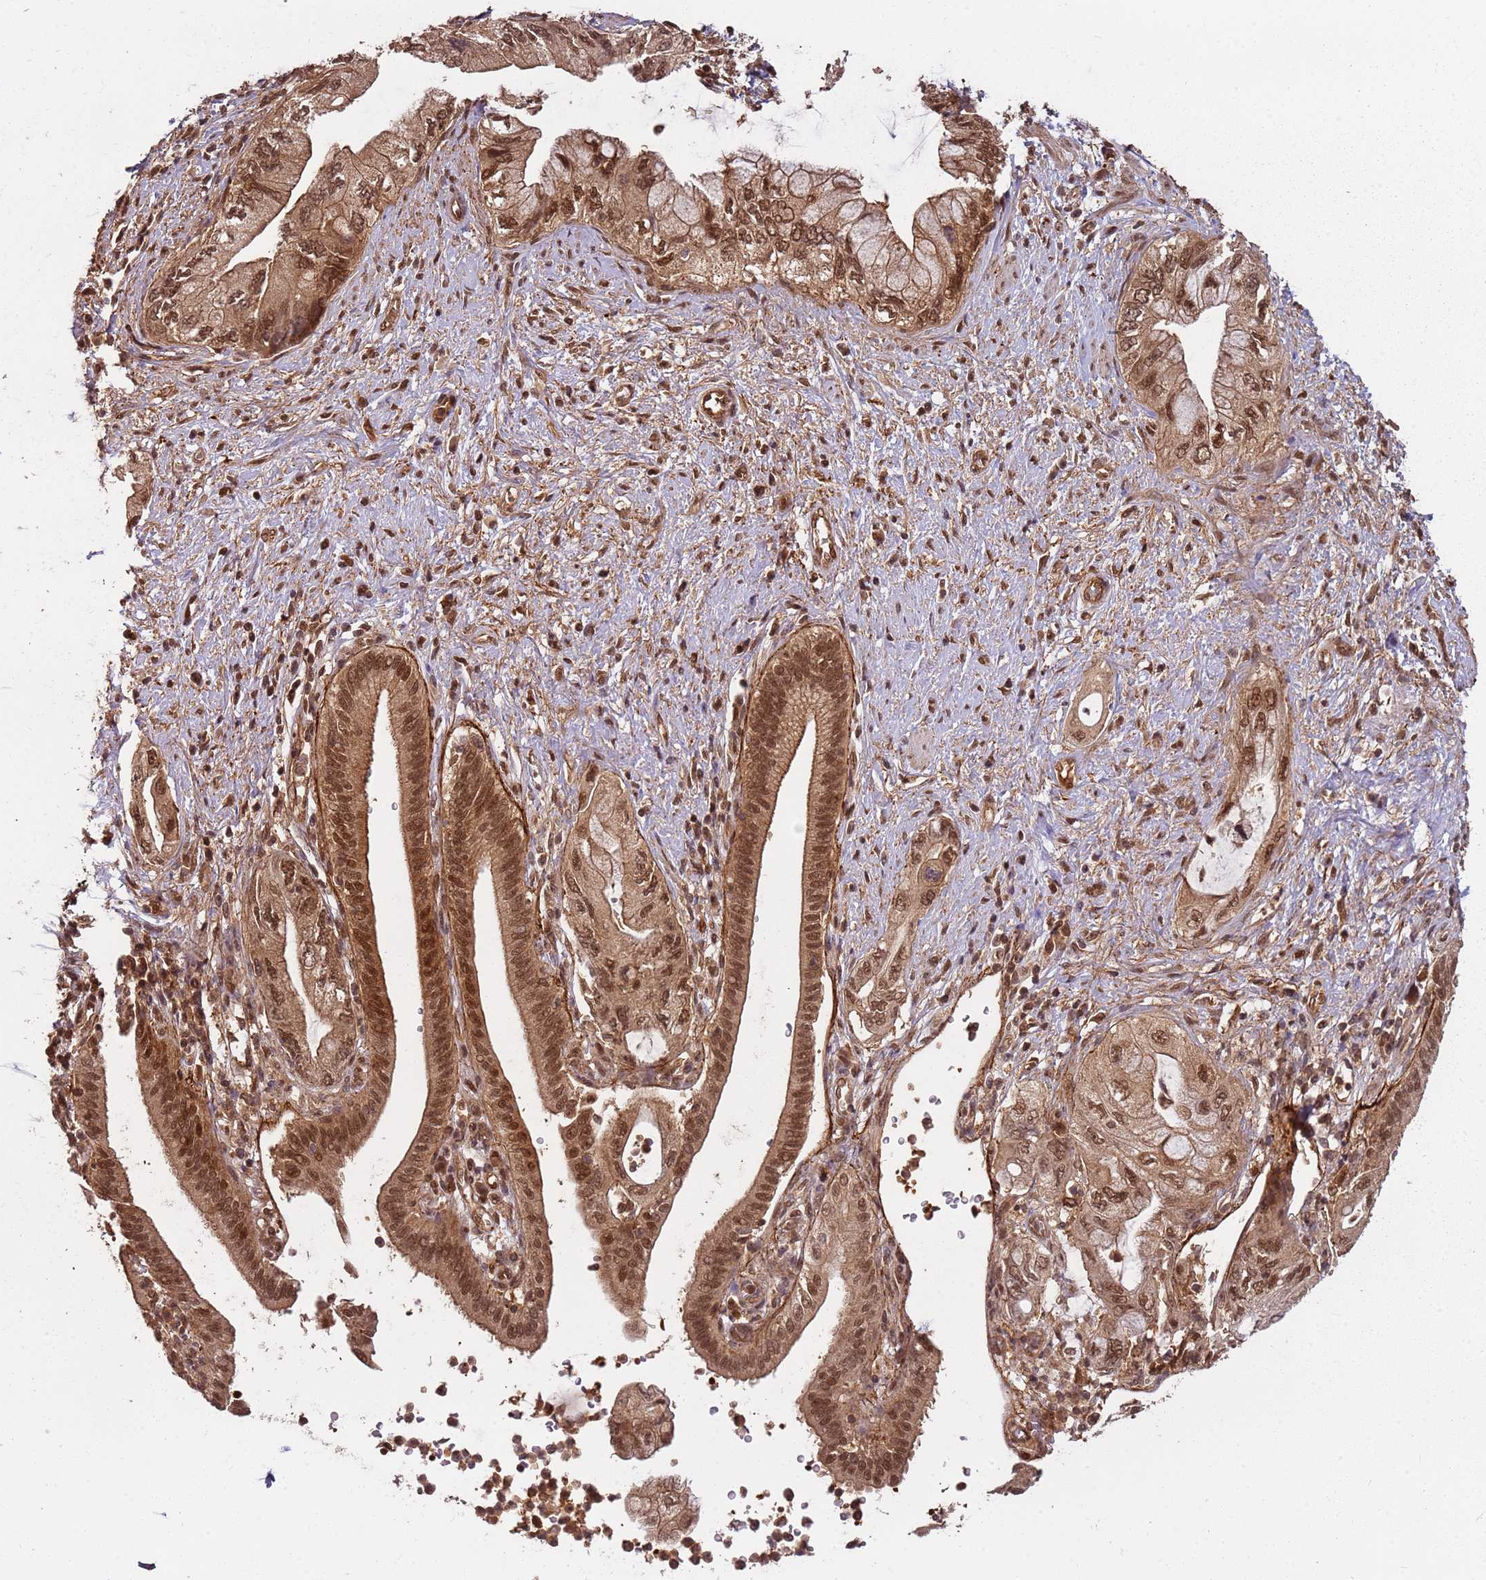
{"staining": {"intensity": "moderate", "quantity": ">75%", "location": "cytoplasmic/membranous,nuclear"}, "tissue": "pancreatic cancer", "cell_type": "Tumor cells", "image_type": "cancer", "snomed": [{"axis": "morphology", "description": "Adenocarcinoma, NOS"}, {"axis": "topography", "description": "Pancreas"}], "caption": "Immunohistochemical staining of human pancreatic cancer (adenocarcinoma) reveals moderate cytoplasmic/membranous and nuclear protein expression in about >75% of tumor cells. (DAB (3,3'-diaminobenzidine) IHC with brightfield microscopy, high magnification).", "gene": "PGLS", "patient": {"sex": "female", "age": 73}}